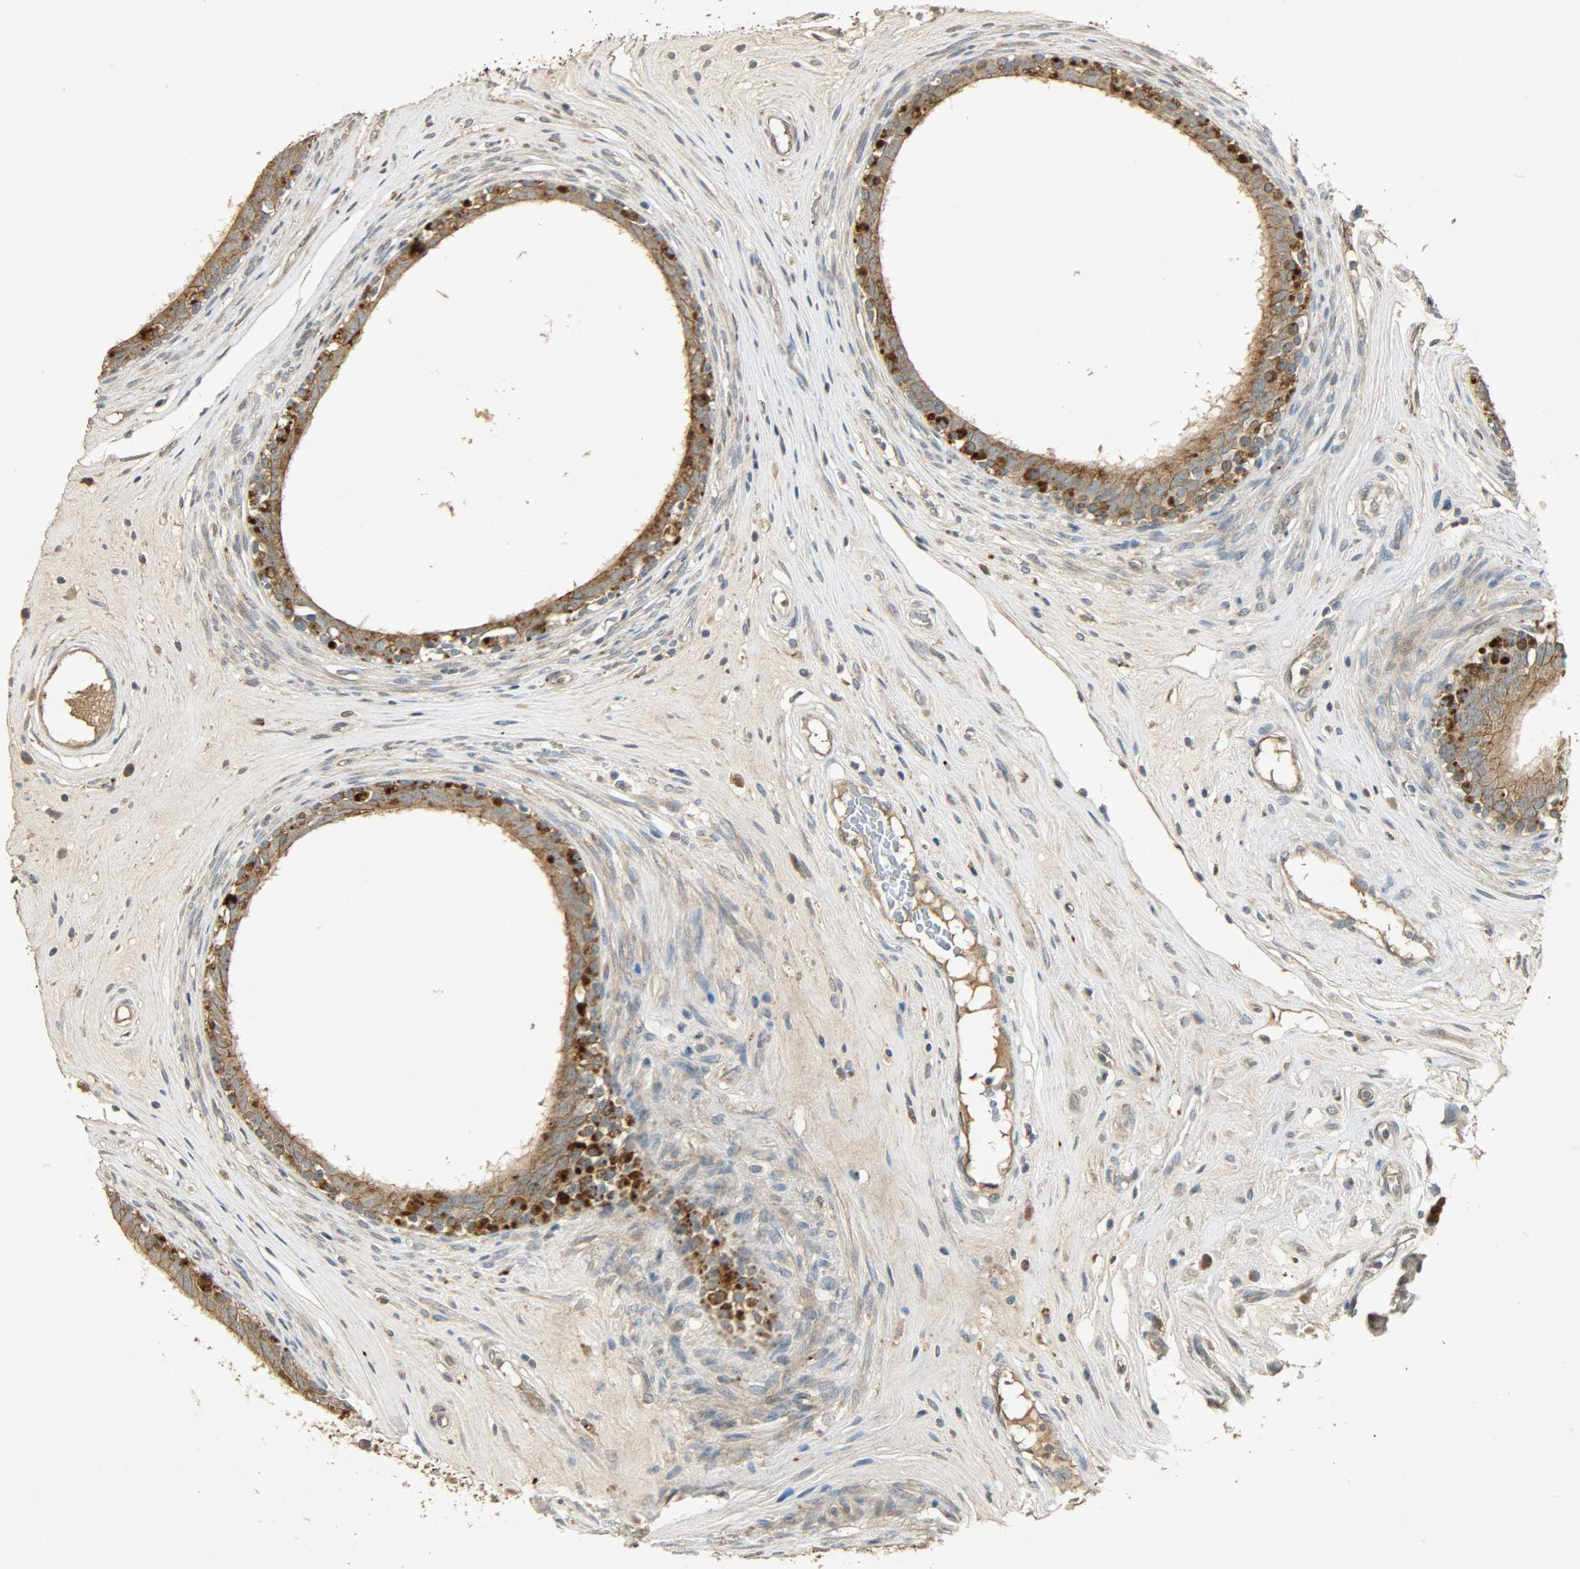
{"staining": {"intensity": "moderate", "quantity": ">75%", "location": "cytoplasmic/membranous"}, "tissue": "epididymis", "cell_type": "Glandular cells", "image_type": "normal", "snomed": [{"axis": "morphology", "description": "Normal tissue, NOS"}, {"axis": "morphology", "description": "Inflammation, NOS"}, {"axis": "topography", "description": "Epididymis"}], "caption": "A photomicrograph showing moderate cytoplasmic/membranous expression in about >75% of glandular cells in normal epididymis, as visualized by brown immunohistochemical staining.", "gene": "ATP2B1", "patient": {"sex": "male", "age": 84}}